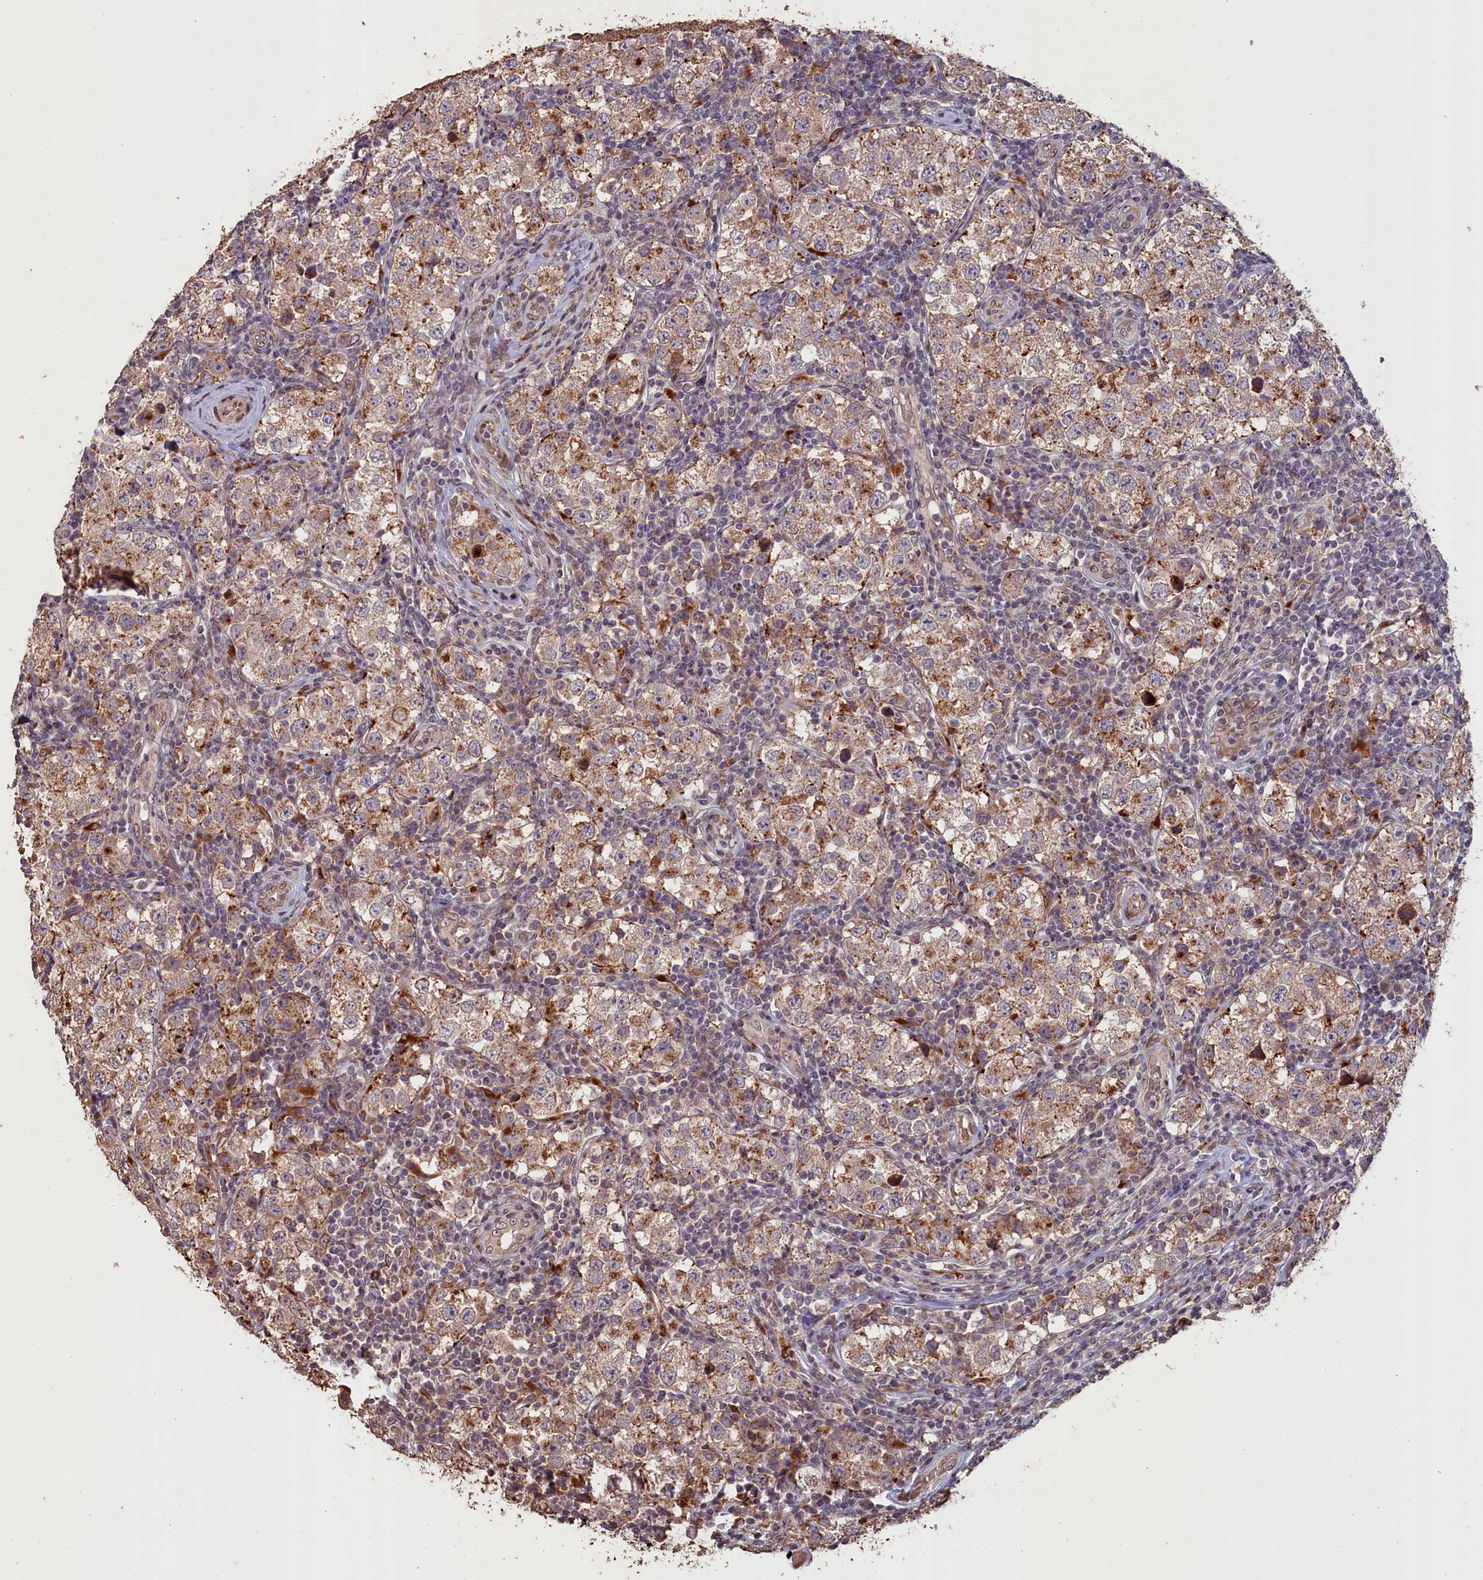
{"staining": {"intensity": "moderate", "quantity": ">75%", "location": "cytoplasmic/membranous"}, "tissue": "testis cancer", "cell_type": "Tumor cells", "image_type": "cancer", "snomed": [{"axis": "morphology", "description": "Seminoma, NOS"}, {"axis": "topography", "description": "Testis"}], "caption": "Protein expression analysis of testis cancer (seminoma) demonstrates moderate cytoplasmic/membranous expression in approximately >75% of tumor cells.", "gene": "SLC38A7", "patient": {"sex": "male", "age": 34}}